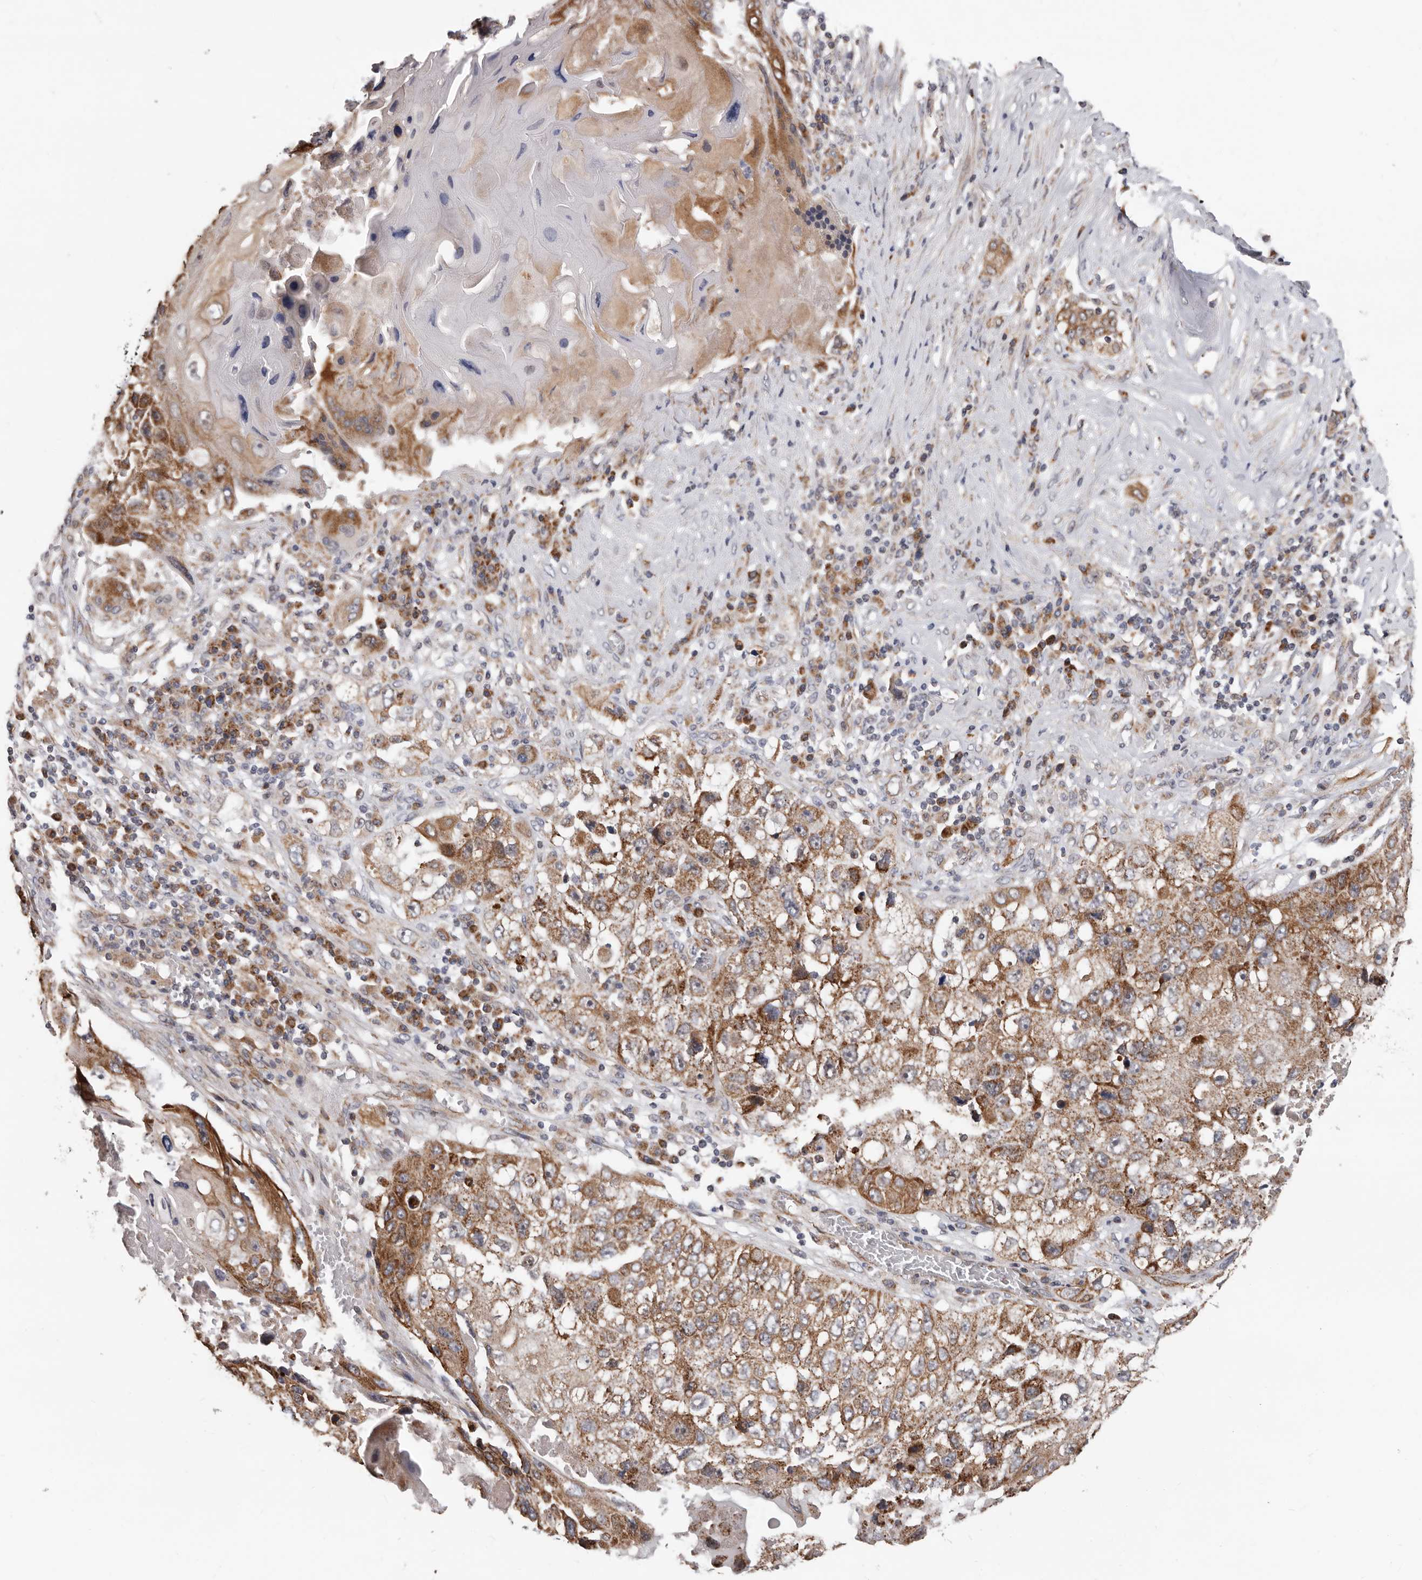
{"staining": {"intensity": "moderate", "quantity": ">75%", "location": "cytoplasmic/membranous"}, "tissue": "lung cancer", "cell_type": "Tumor cells", "image_type": "cancer", "snomed": [{"axis": "morphology", "description": "Squamous cell carcinoma, NOS"}, {"axis": "topography", "description": "Lung"}], "caption": "Immunohistochemistry (IHC) (DAB (3,3'-diaminobenzidine)) staining of squamous cell carcinoma (lung) shows moderate cytoplasmic/membranous protein expression in about >75% of tumor cells.", "gene": "MRPL18", "patient": {"sex": "male", "age": 61}}